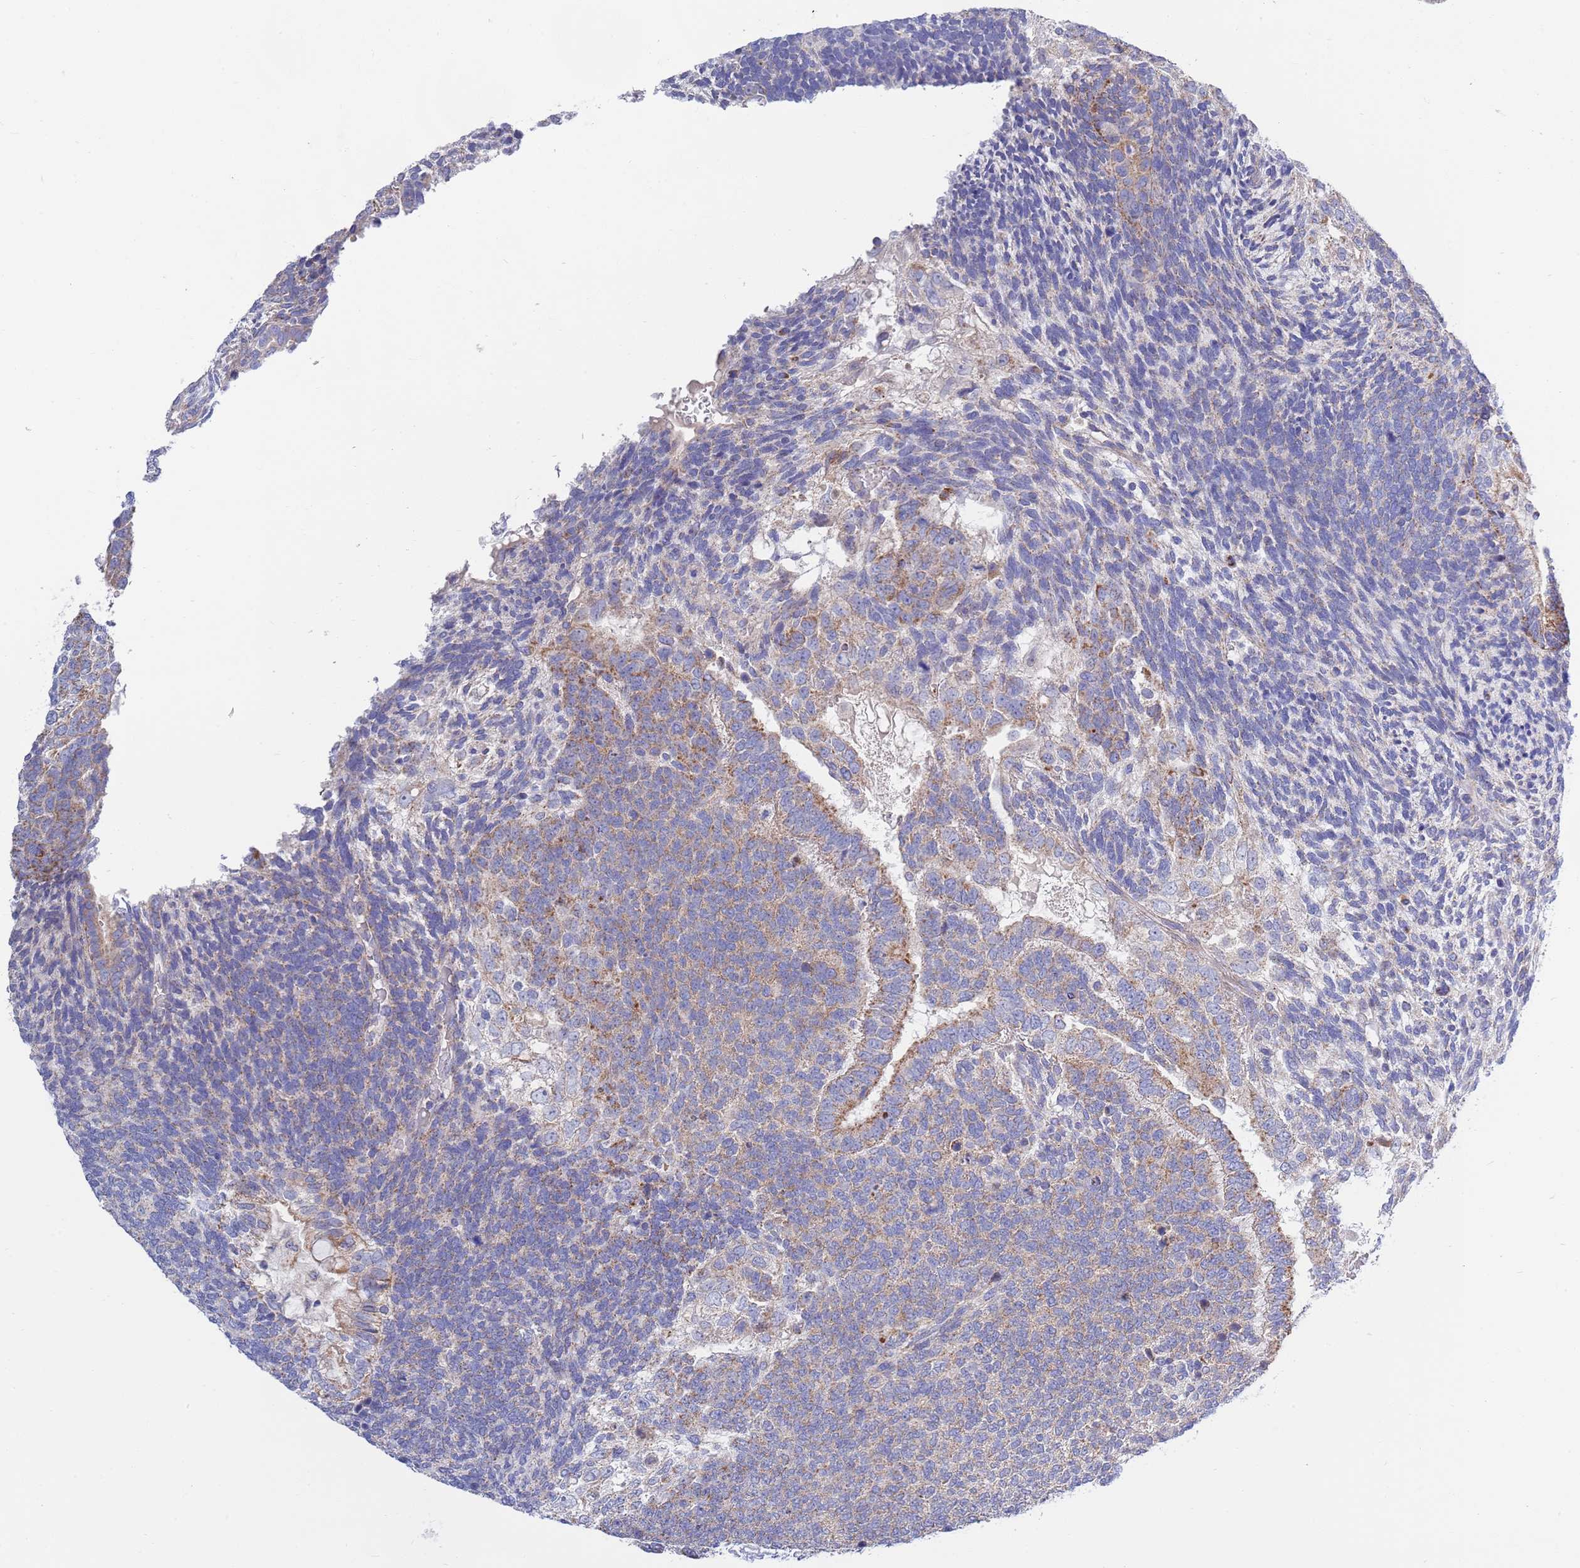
{"staining": {"intensity": "moderate", "quantity": "<25%", "location": "cytoplasmic/membranous"}, "tissue": "testis cancer", "cell_type": "Tumor cells", "image_type": "cancer", "snomed": [{"axis": "morphology", "description": "Carcinoma, Embryonal, NOS"}, {"axis": "topography", "description": "Testis"}], "caption": "Testis cancer was stained to show a protein in brown. There is low levels of moderate cytoplasmic/membranous expression in about <25% of tumor cells.", "gene": "EMC8", "patient": {"sex": "male", "age": 23}}